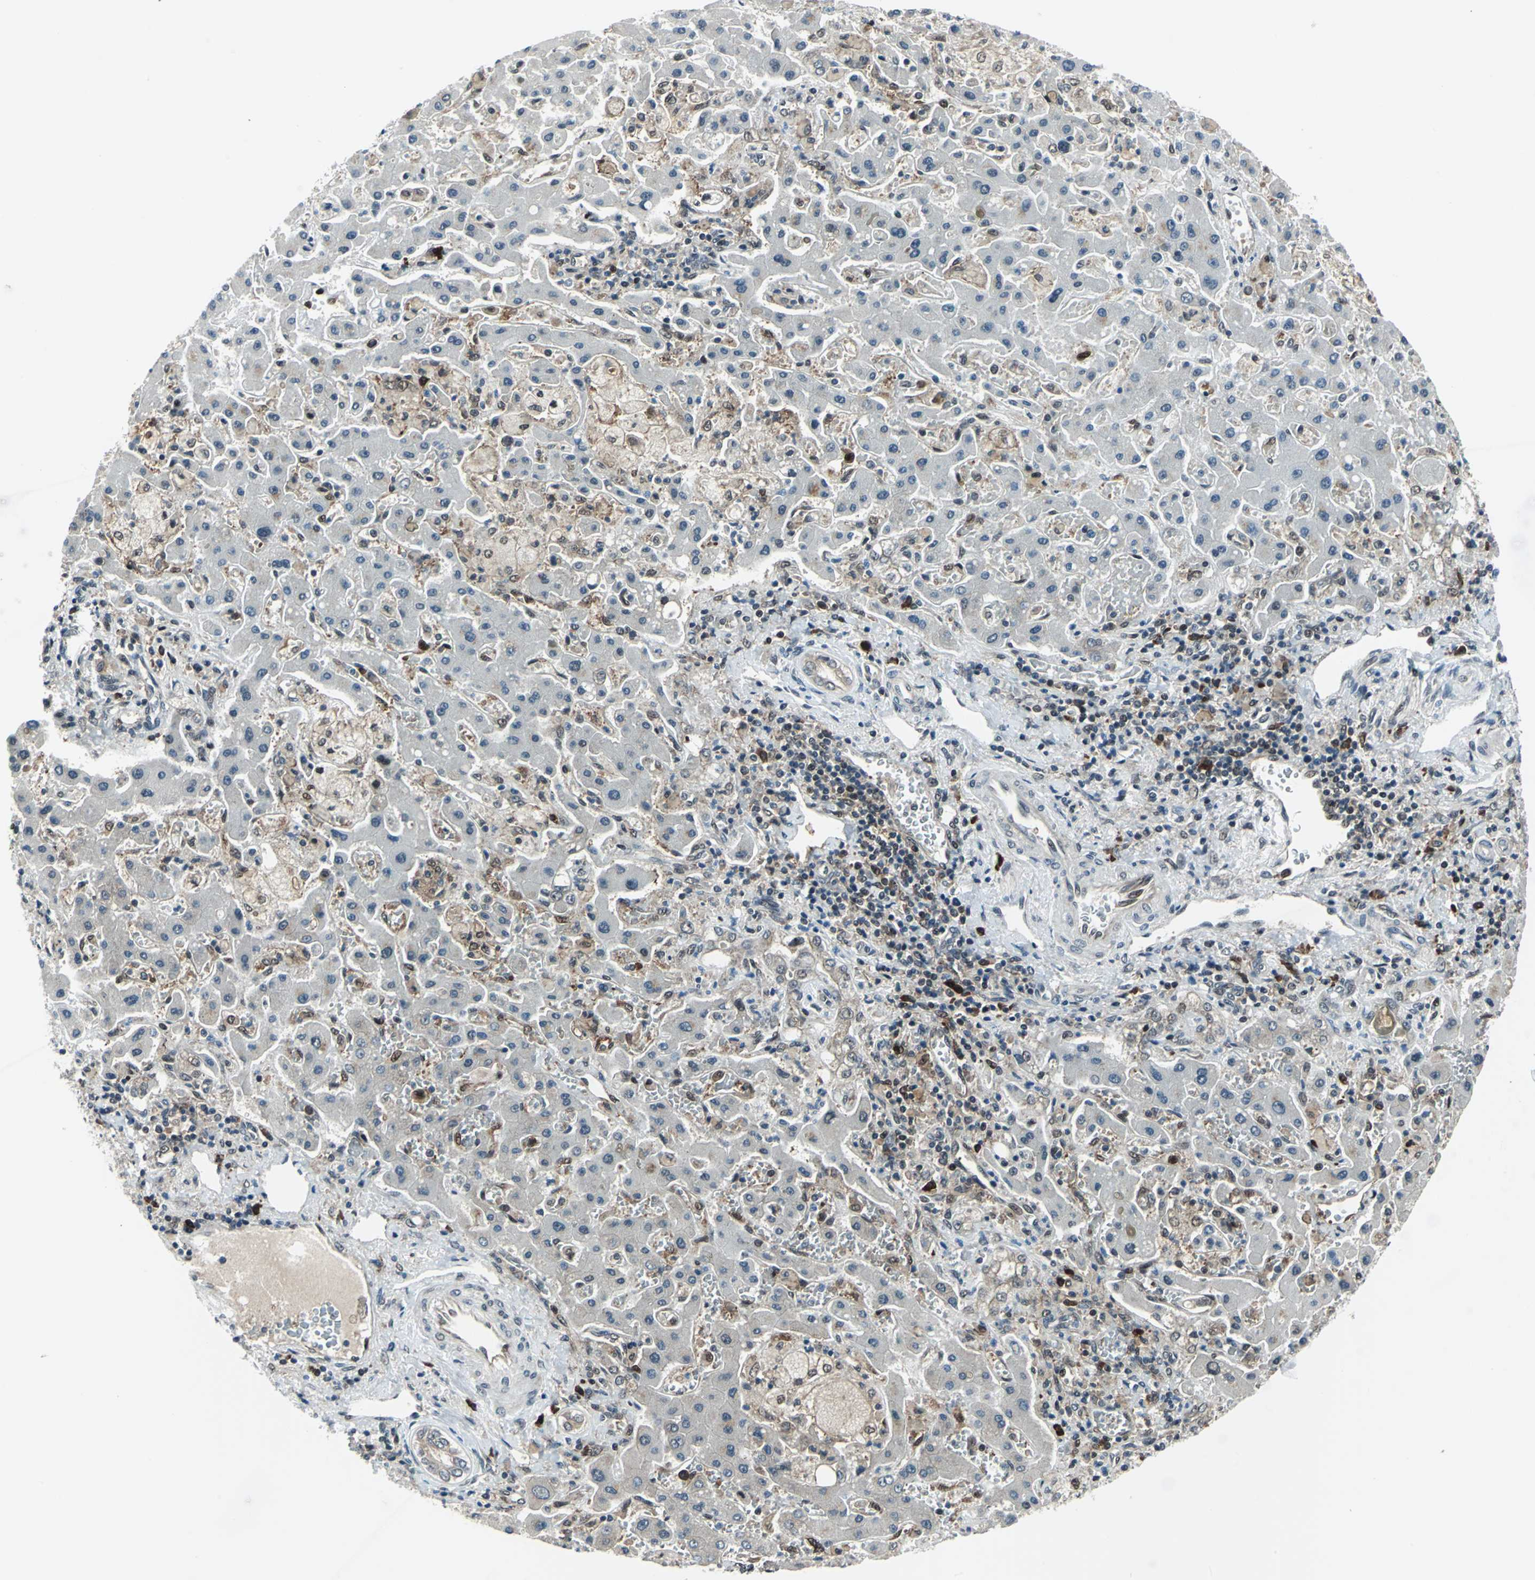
{"staining": {"intensity": "negative", "quantity": "none", "location": "none"}, "tissue": "liver cancer", "cell_type": "Tumor cells", "image_type": "cancer", "snomed": [{"axis": "morphology", "description": "Cholangiocarcinoma"}, {"axis": "topography", "description": "Liver"}], "caption": "Tumor cells show no significant protein expression in liver cholangiocarcinoma. (IHC, brightfield microscopy, high magnification).", "gene": "POLR3K", "patient": {"sex": "male", "age": 50}}